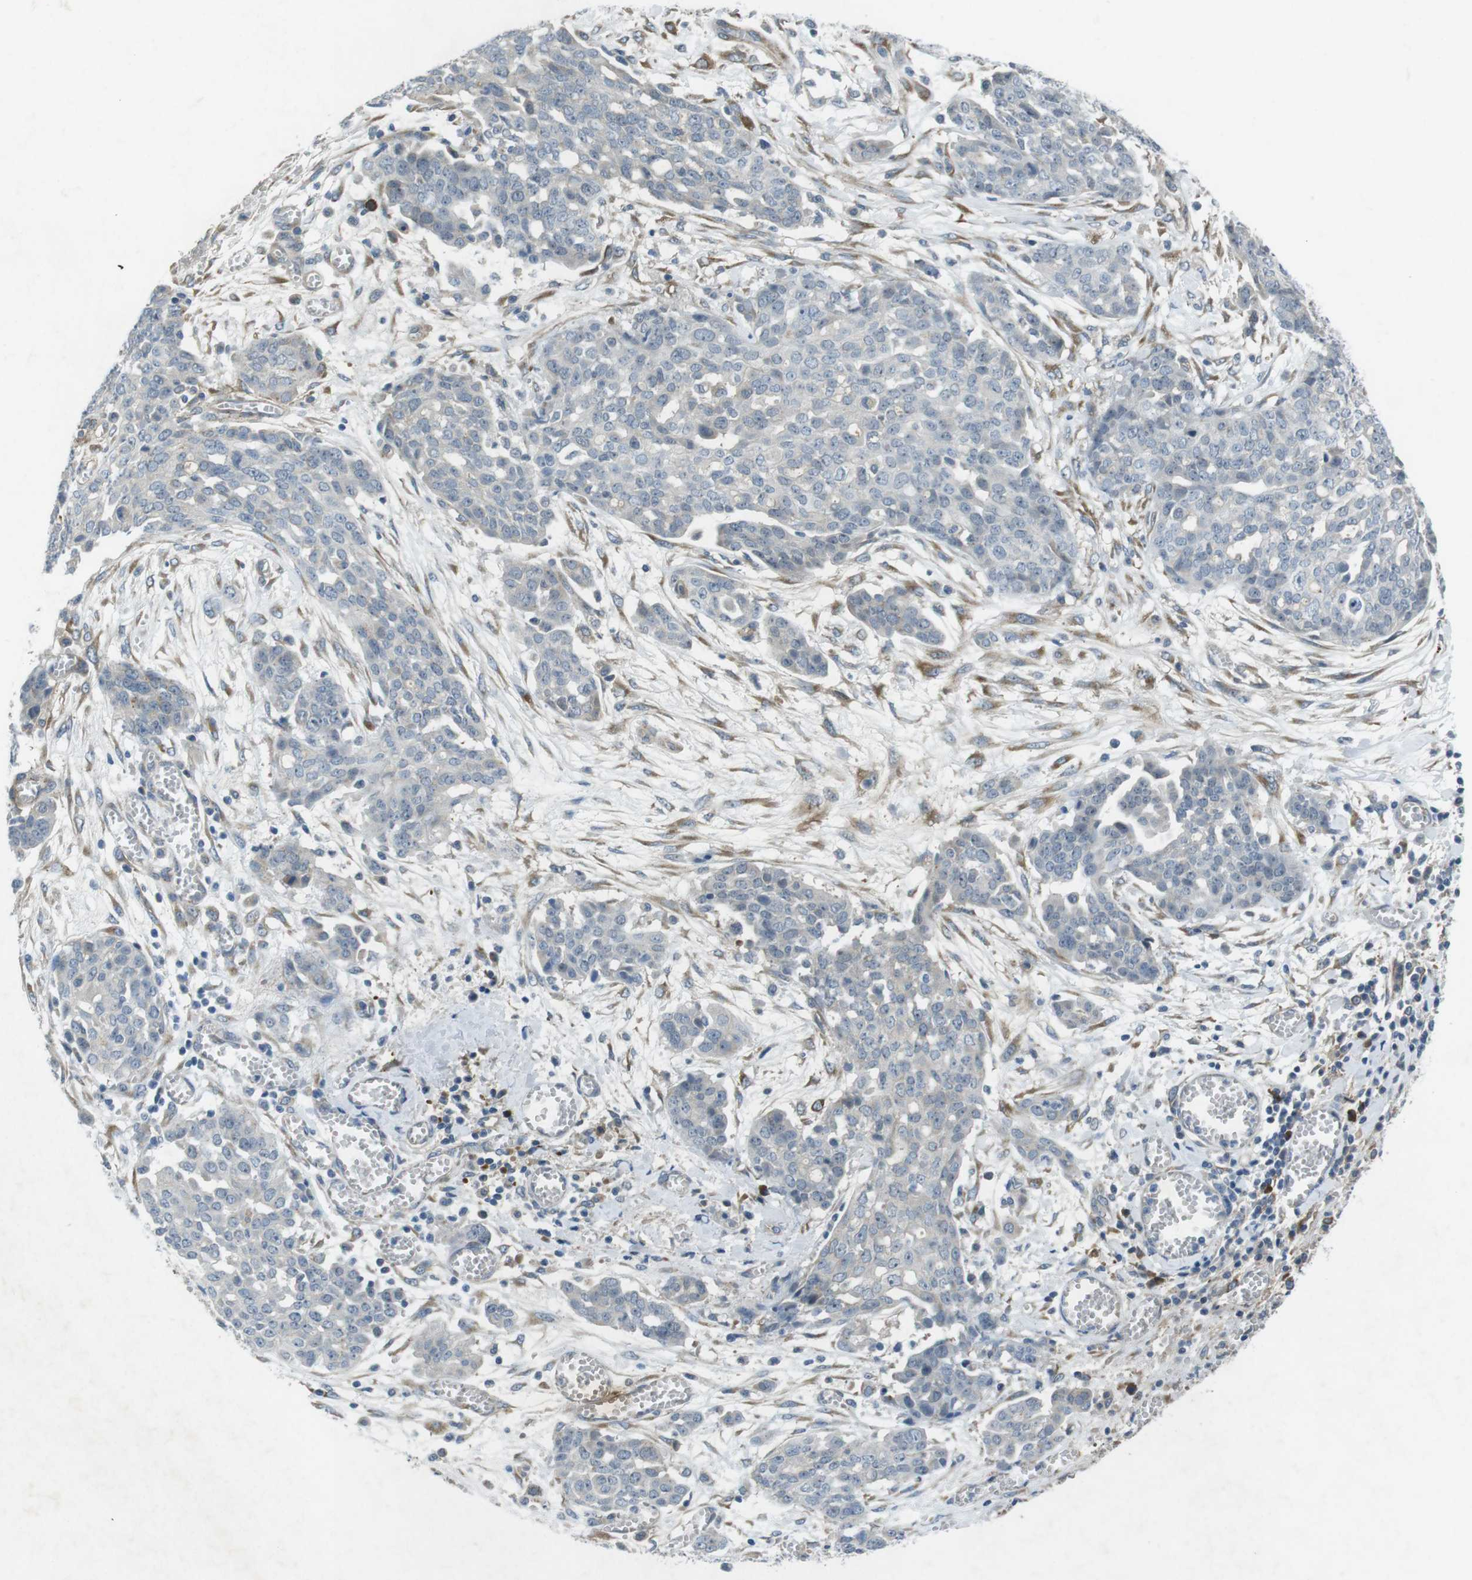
{"staining": {"intensity": "negative", "quantity": "none", "location": "none"}, "tissue": "ovarian cancer", "cell_type": "Tumor cells", "image_type": "cancer", "snomed": [{"axis": "morphology", "description": "Cystadenocarcinoma, serous, NOS"}, {"axis": "topography", "description": "Soft tissue"}, {"axis": "topography", "description": "Ovary"}], "caption": "This image is of ovarian cancer stained with immunohistochemistry to label a protein in brown with the nuclei are counter-stained blue. There is no staining in tumor cells.", "gene": "FLCN", "patient": {"sex": "female", "age": 57}}